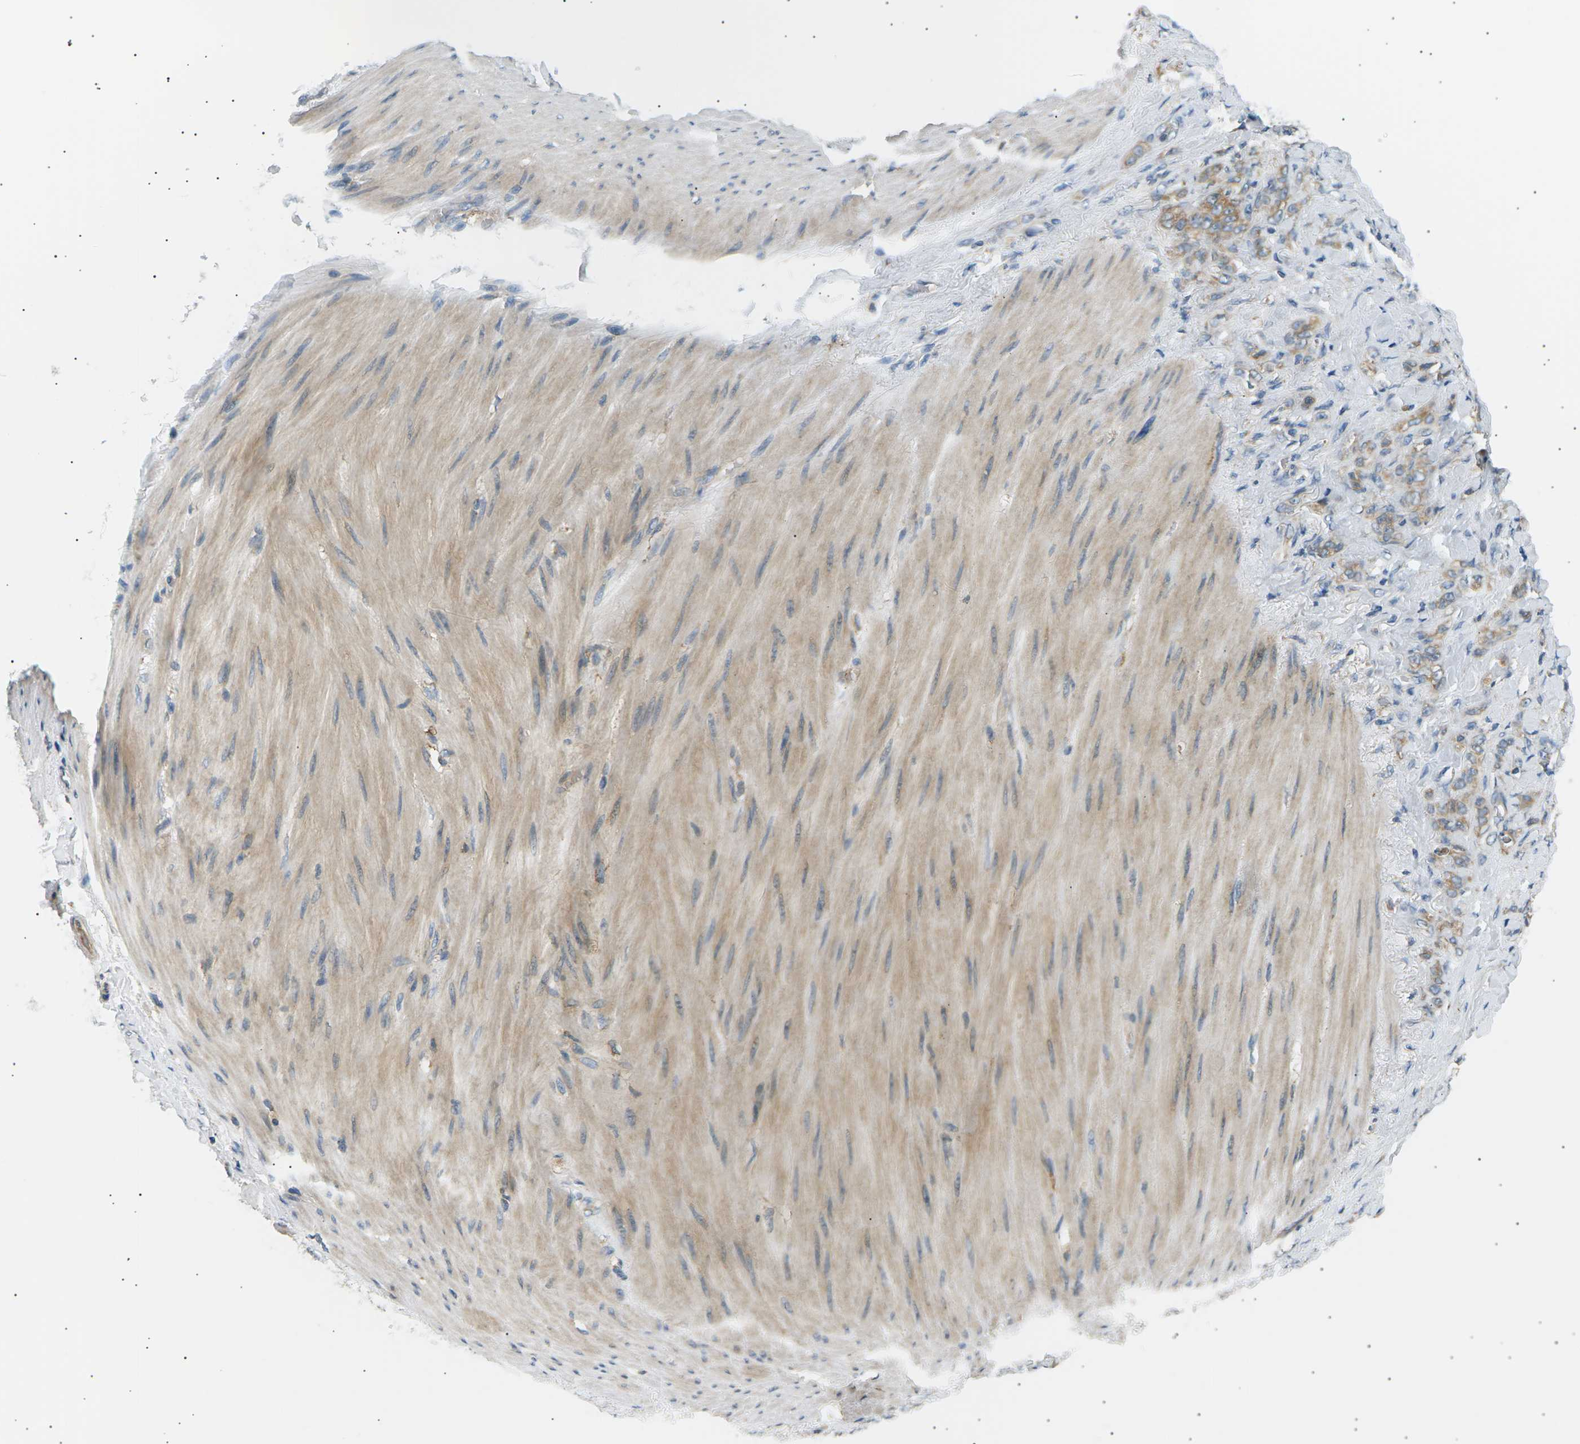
{"staining": {"intensity": "moderate", "quantity": ">75%", "location": "cytoplasmic/membranous"}, "tissue": "stomach cancer", "cell_type": "Tumor cells", "image_type": "cancer", "snomed": [{"axis": "morphology", "description": "Adenocarcinoma, NOS"}, {"axis": "topography", "description": "Stomach"}], "caption": "Human stomach adenocarcinoma stained for a protein (brown) exhibits moderate cytoplasmic/membranous positive positivity in about >75% of tumor cells.", "gene": "TBC1D8", "patient": {"sex": "male", "age": 82}}